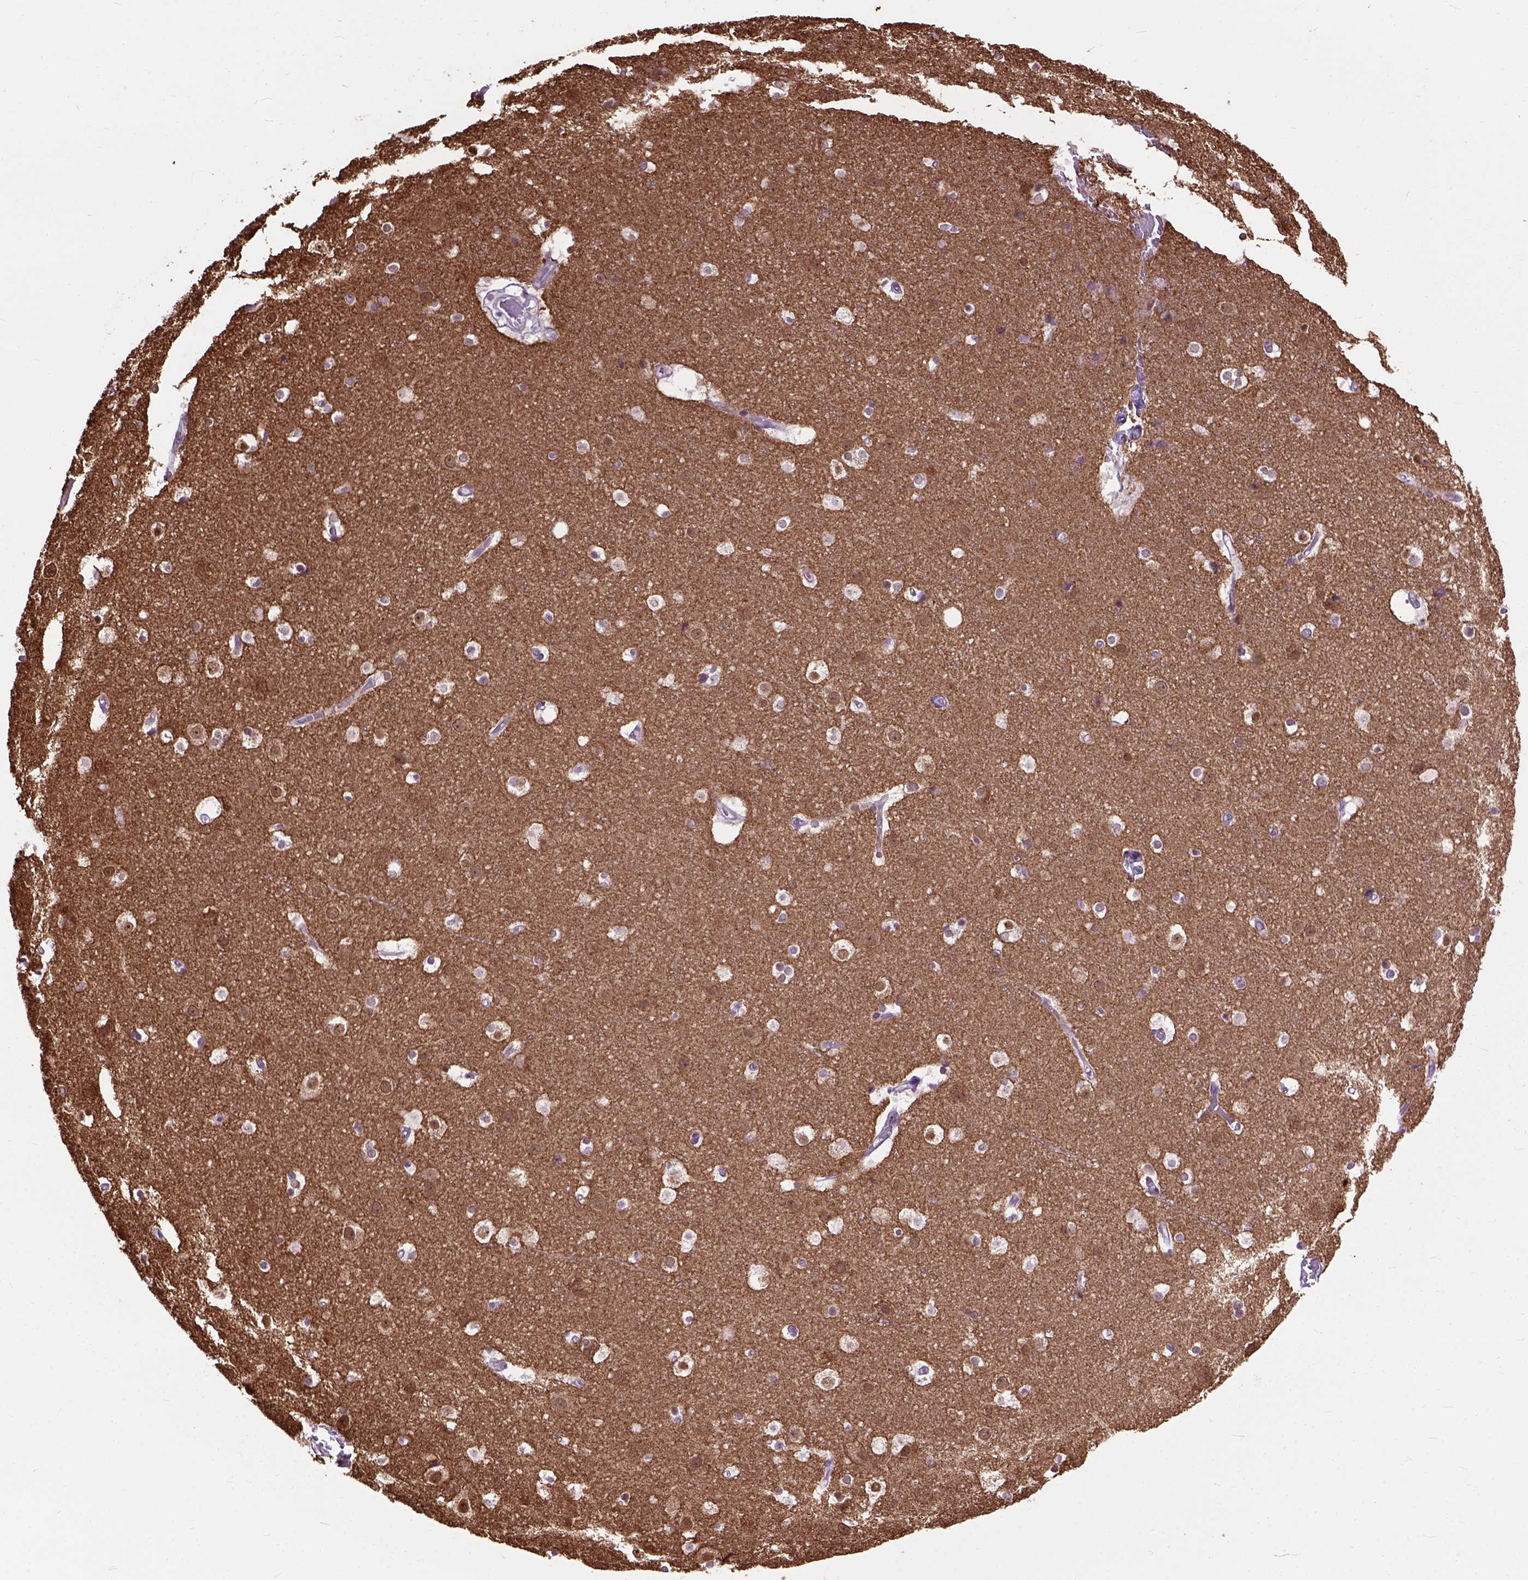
{"staining": {"intensity": "moderate", "quantity": "25%-75%", "location": "cytoplasmic/membranous"}, "tissue": "cerebral cortex", "cell_type": "Glial cells", "image_type": "normal", "snomed": [{"axis": "morphology", "description": "Normal tissue, NOS"}, {"axis": "topography", "description": "Cerebral cortex"}], "caption": "Immunohistochemistry of normal human cerebral cortex displays medium levels of moderate cytoplasmic/membranous staining in about 25%-75% of glial cells. (Brightfield microscopy of DAB IHC at high magnification).", "gene": "MAPT", "patient": {"sex": "female", "age": 52}}